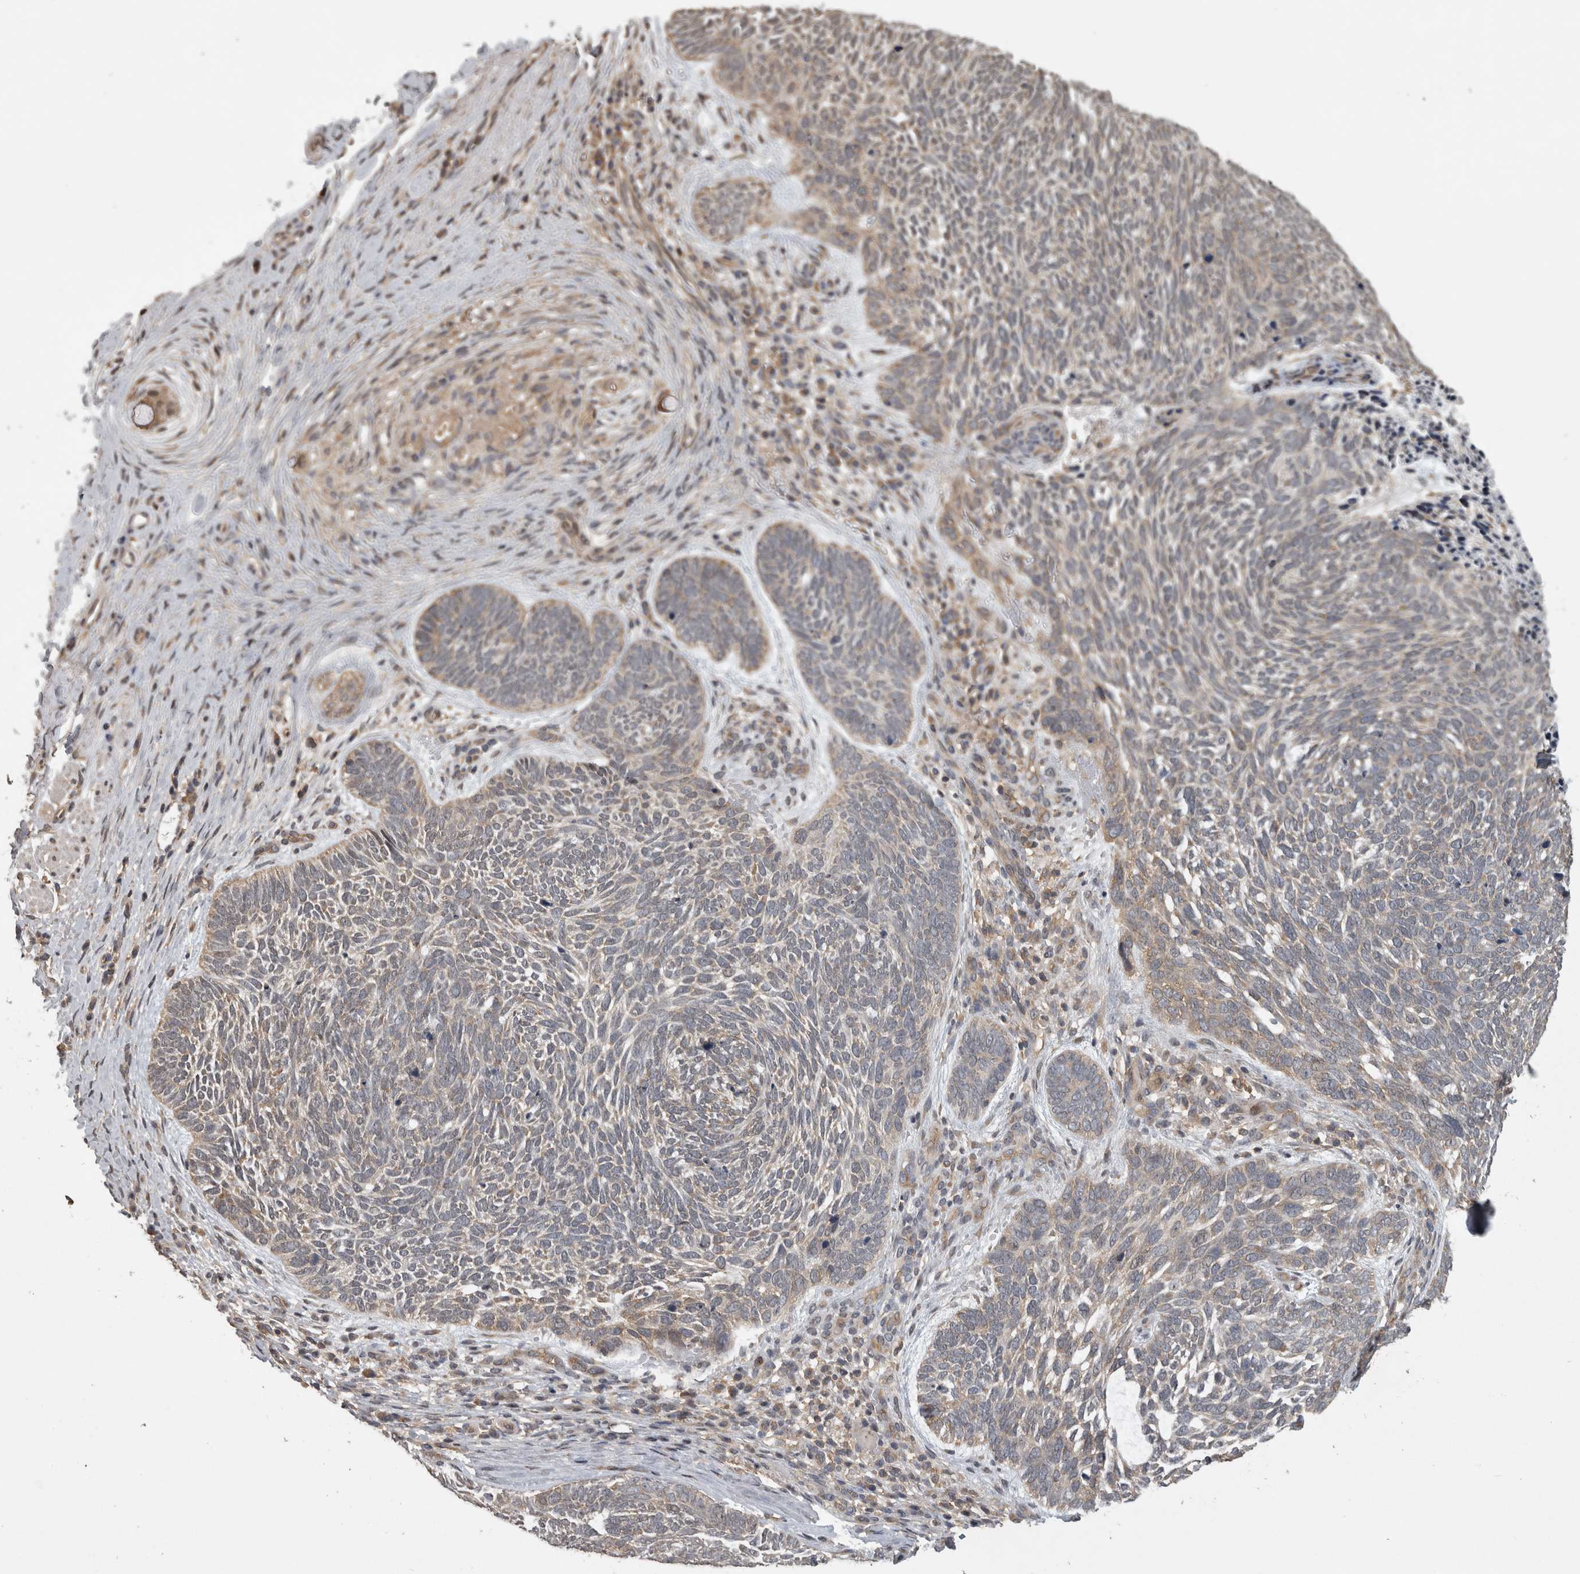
{"staining": {"intensity": "weak", "quantity": "25%-75%", "location": "cytoplasmic/membranous"}, "tissue": "skin cancer", "cell_type": "Tumor cells", "image_type": "cancer", "snomed": [{"axis": "morphology", "description": "Basal cell carcinoma"}, {"axis": "topography", "description": "Skin"}], "caption": "Immunohistochemical staining of basal cell carcinoma (skin) exhibits low levels of weak cytoplasmic/membranous protein positivity in approximately 25%-75% of tumor cells.", "gene": "ATXN2", "patient": {"sex": "female", "age": 85}}